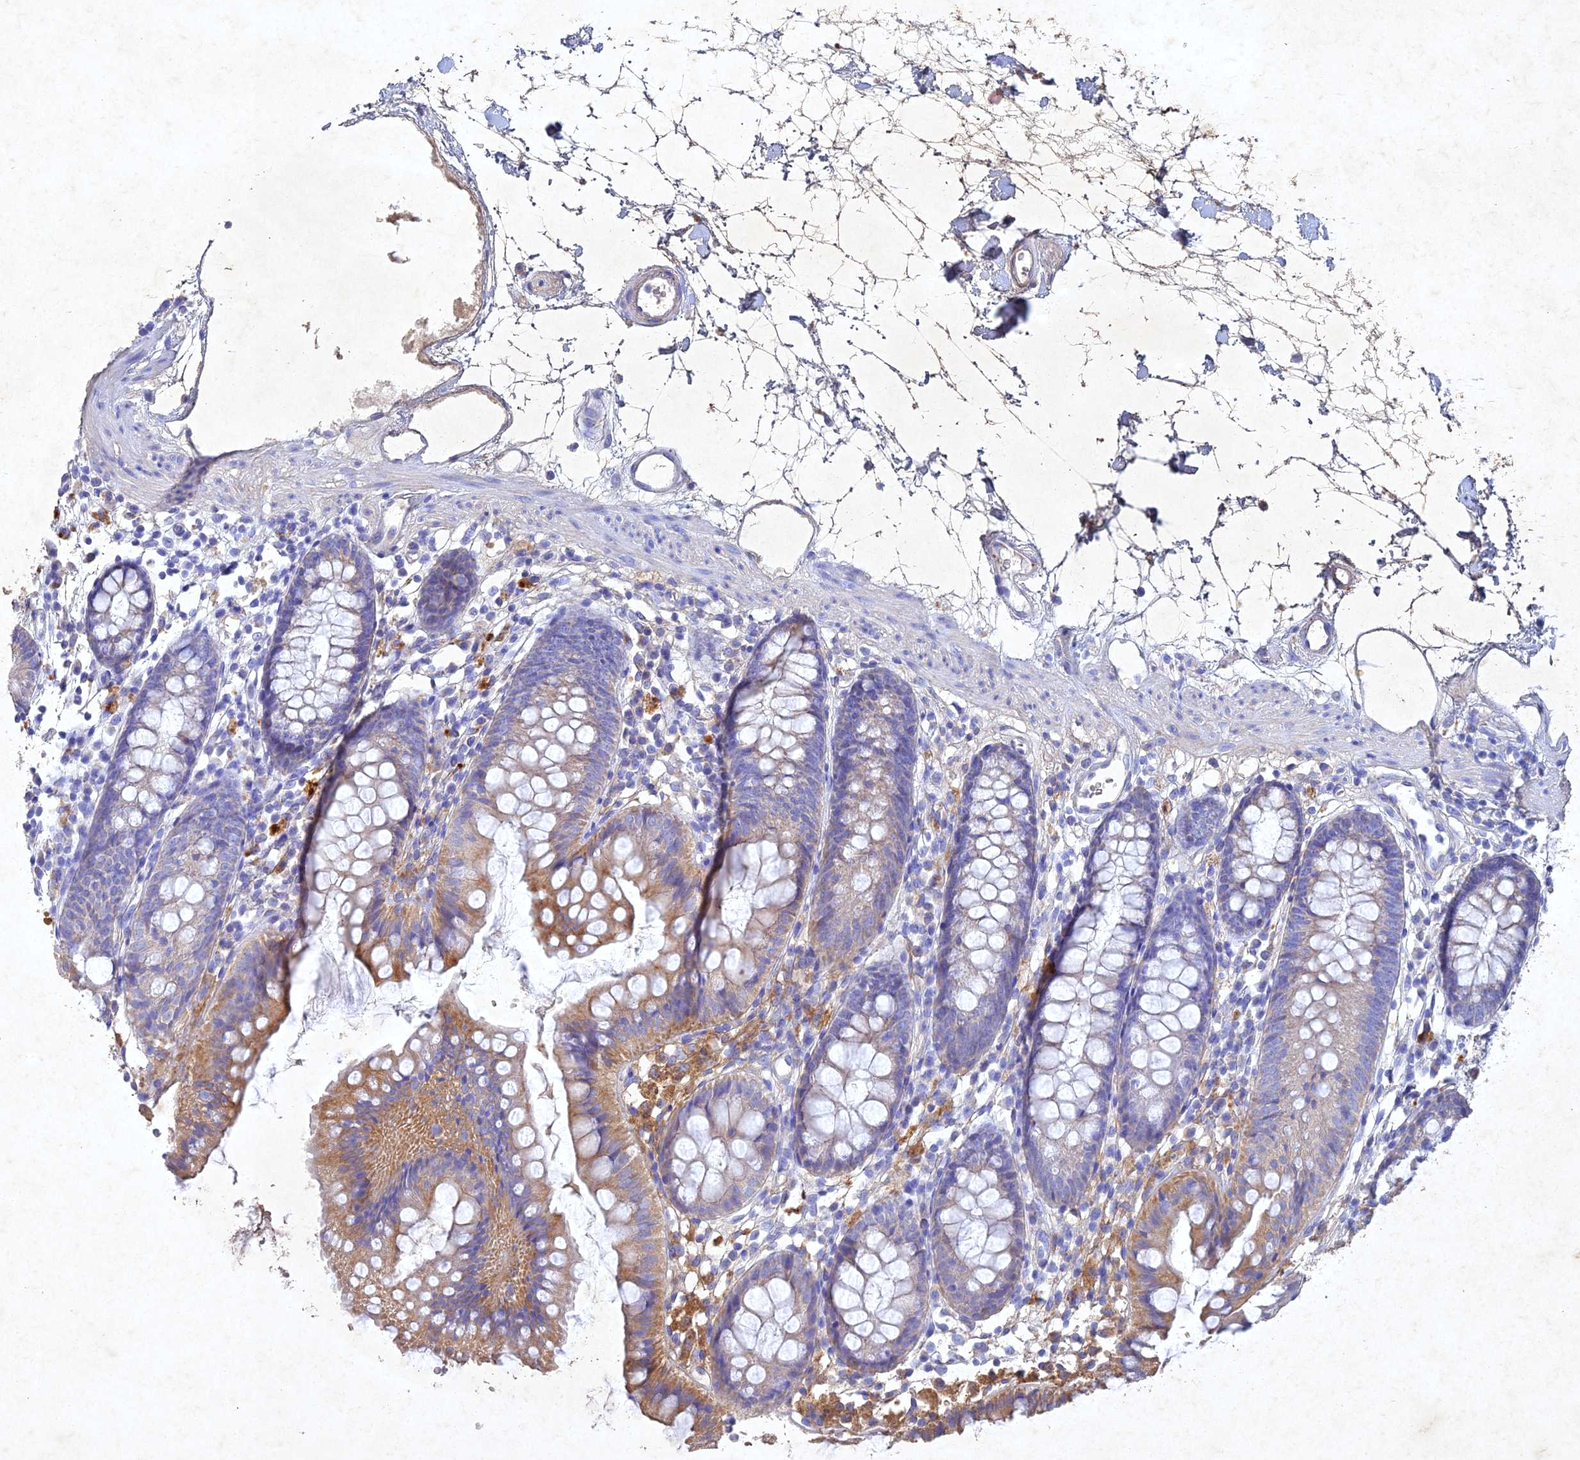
{"staining": {"intensity": "negative", "quantity": "none", "location": "none"}, "tissue": "colon", "cell_type": "Endothelial cells", "image_type": "normal", "snomed": [{"axis": "morphology", "description": "Normal tissue, NOS"}, {"axis": "topography", "description": "Colon"}], "caption": "High magnification brightfield microscopy of unremarkable colon stained with DAB (brown) and counterstained with hematoxylin (blue): endothelial cells show no significant positivity. (DAB immunohistochemistry (IHC) visualized using brightfield microscopy, high magnification).", "gene": "NDUFV1", "patient": {"sex": "female", "age": 84}}